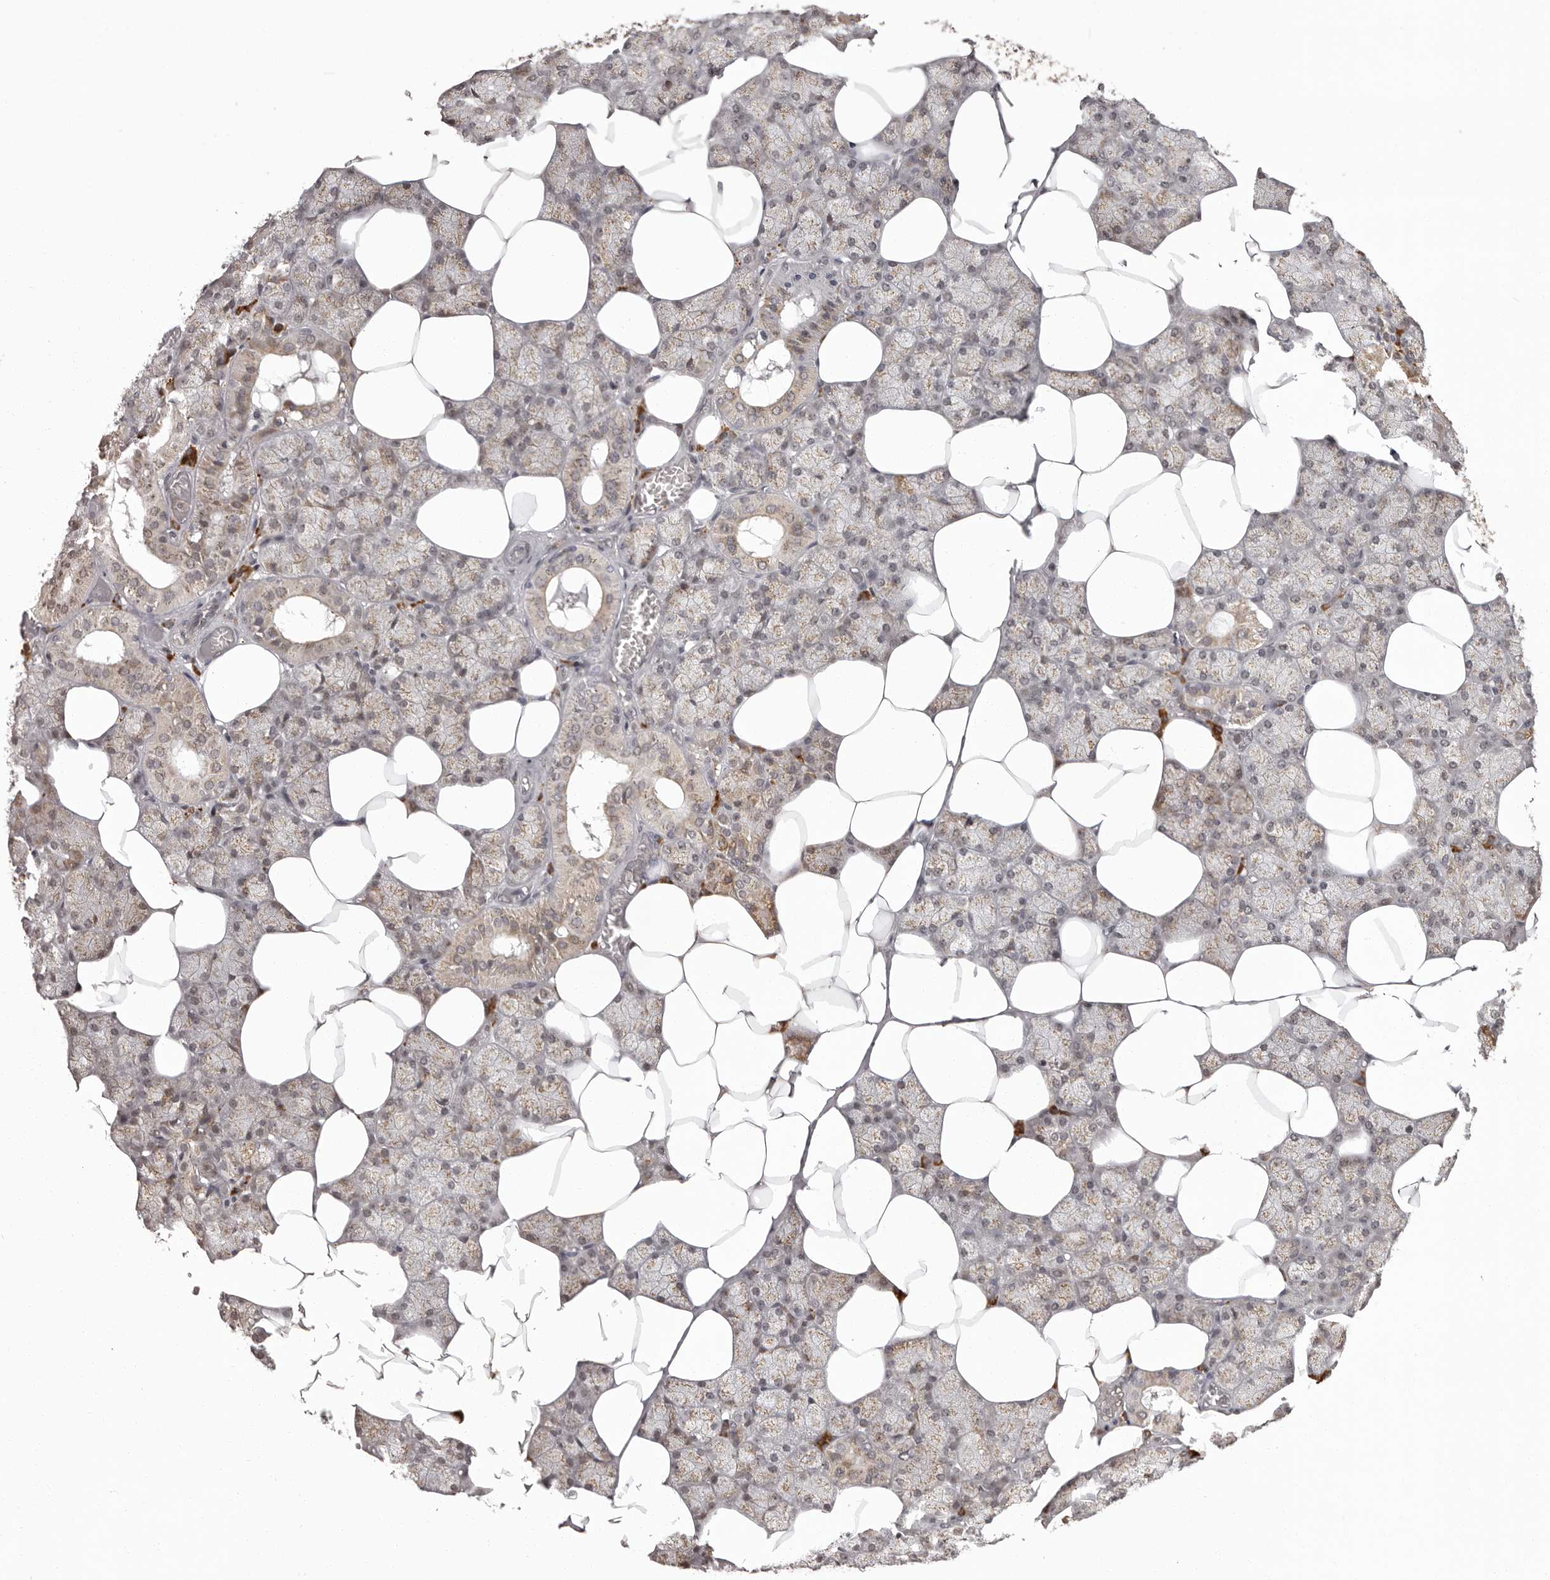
{"staining": {"intensity": "moderate", "quantity": ">75%", "location": "cytoplasmic/membranous"}, "tissue": "salivary gland", "cell_type": "Glandular cells", "image_type": "normal", "snomed": [{"axis": "morphology", "description": "Normal tissue, NOS"}, {"axis": "topography", "description": "Salivary gland"}], "caption": "Immunohistochemical staining of benign human salivary gland reveals >75% levels of moderate cytoplasmic/membranous protein expression in about >75% of glandular cells.", "gene": "IL32", "patient": {"sex": "male", "age": 62}}